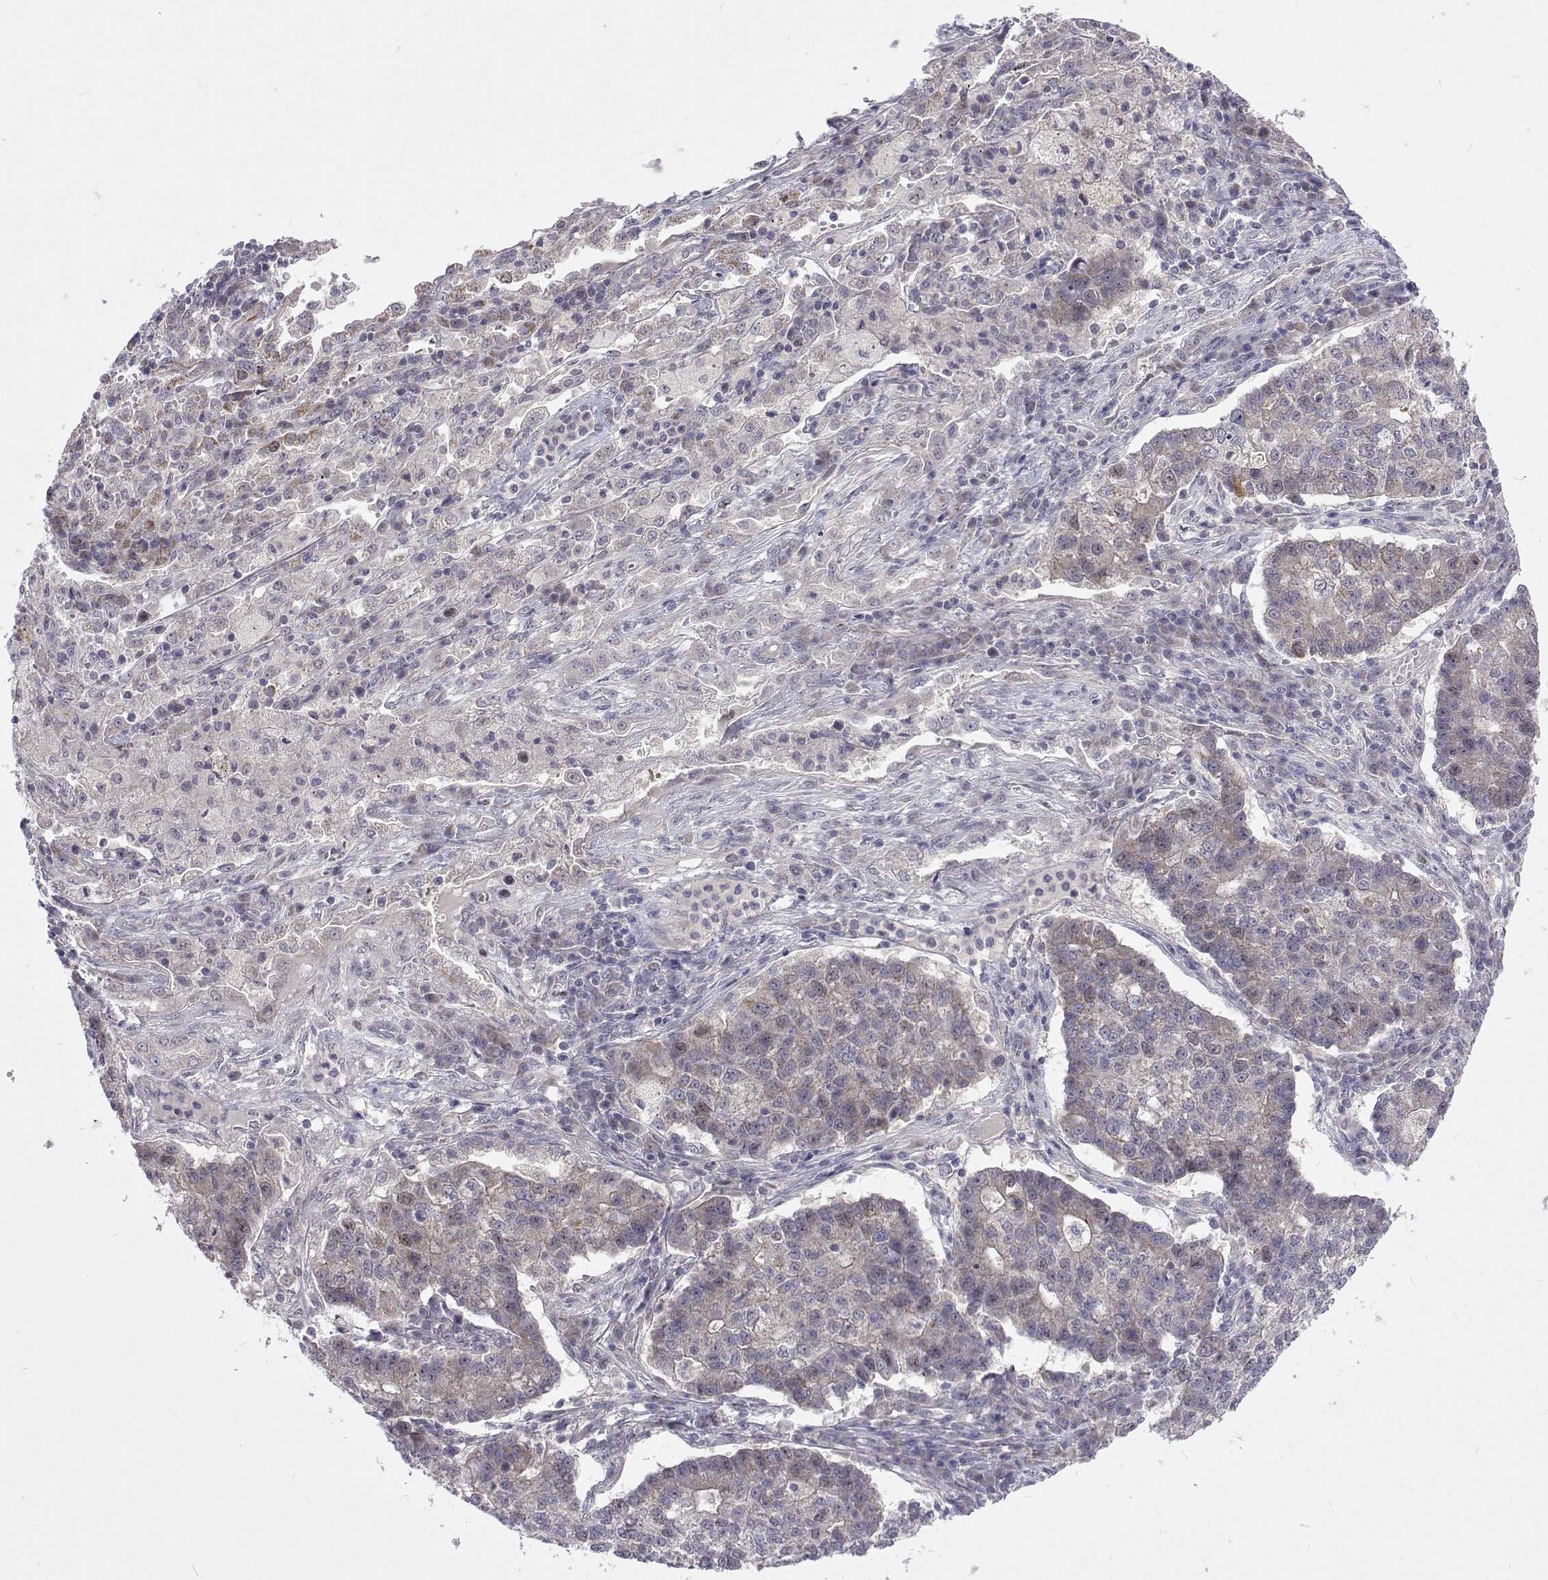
{"staining": {"intensity": "negative", "quantity": "none", "location": "none"}, "tissue": "lung cancer", "cell_type": "Tumor cells", "image_type": "cancer", "snomed": [{"axis": "morphology", "description": "Adenocarcinoma, NOS"}, {"axis": "topography", "description": "Lung"}], "caption": "High magnification brightfield microscopy of lung cancer (adenocarcinoma) stained with DAB (3,3'-diaminobenzidine) (brown) and counterstained with hematoxylin (blue): tumor cells show no significant positivity.", "gene": "DHTKD1", "patient": {"sex": "male", "age": 57}}